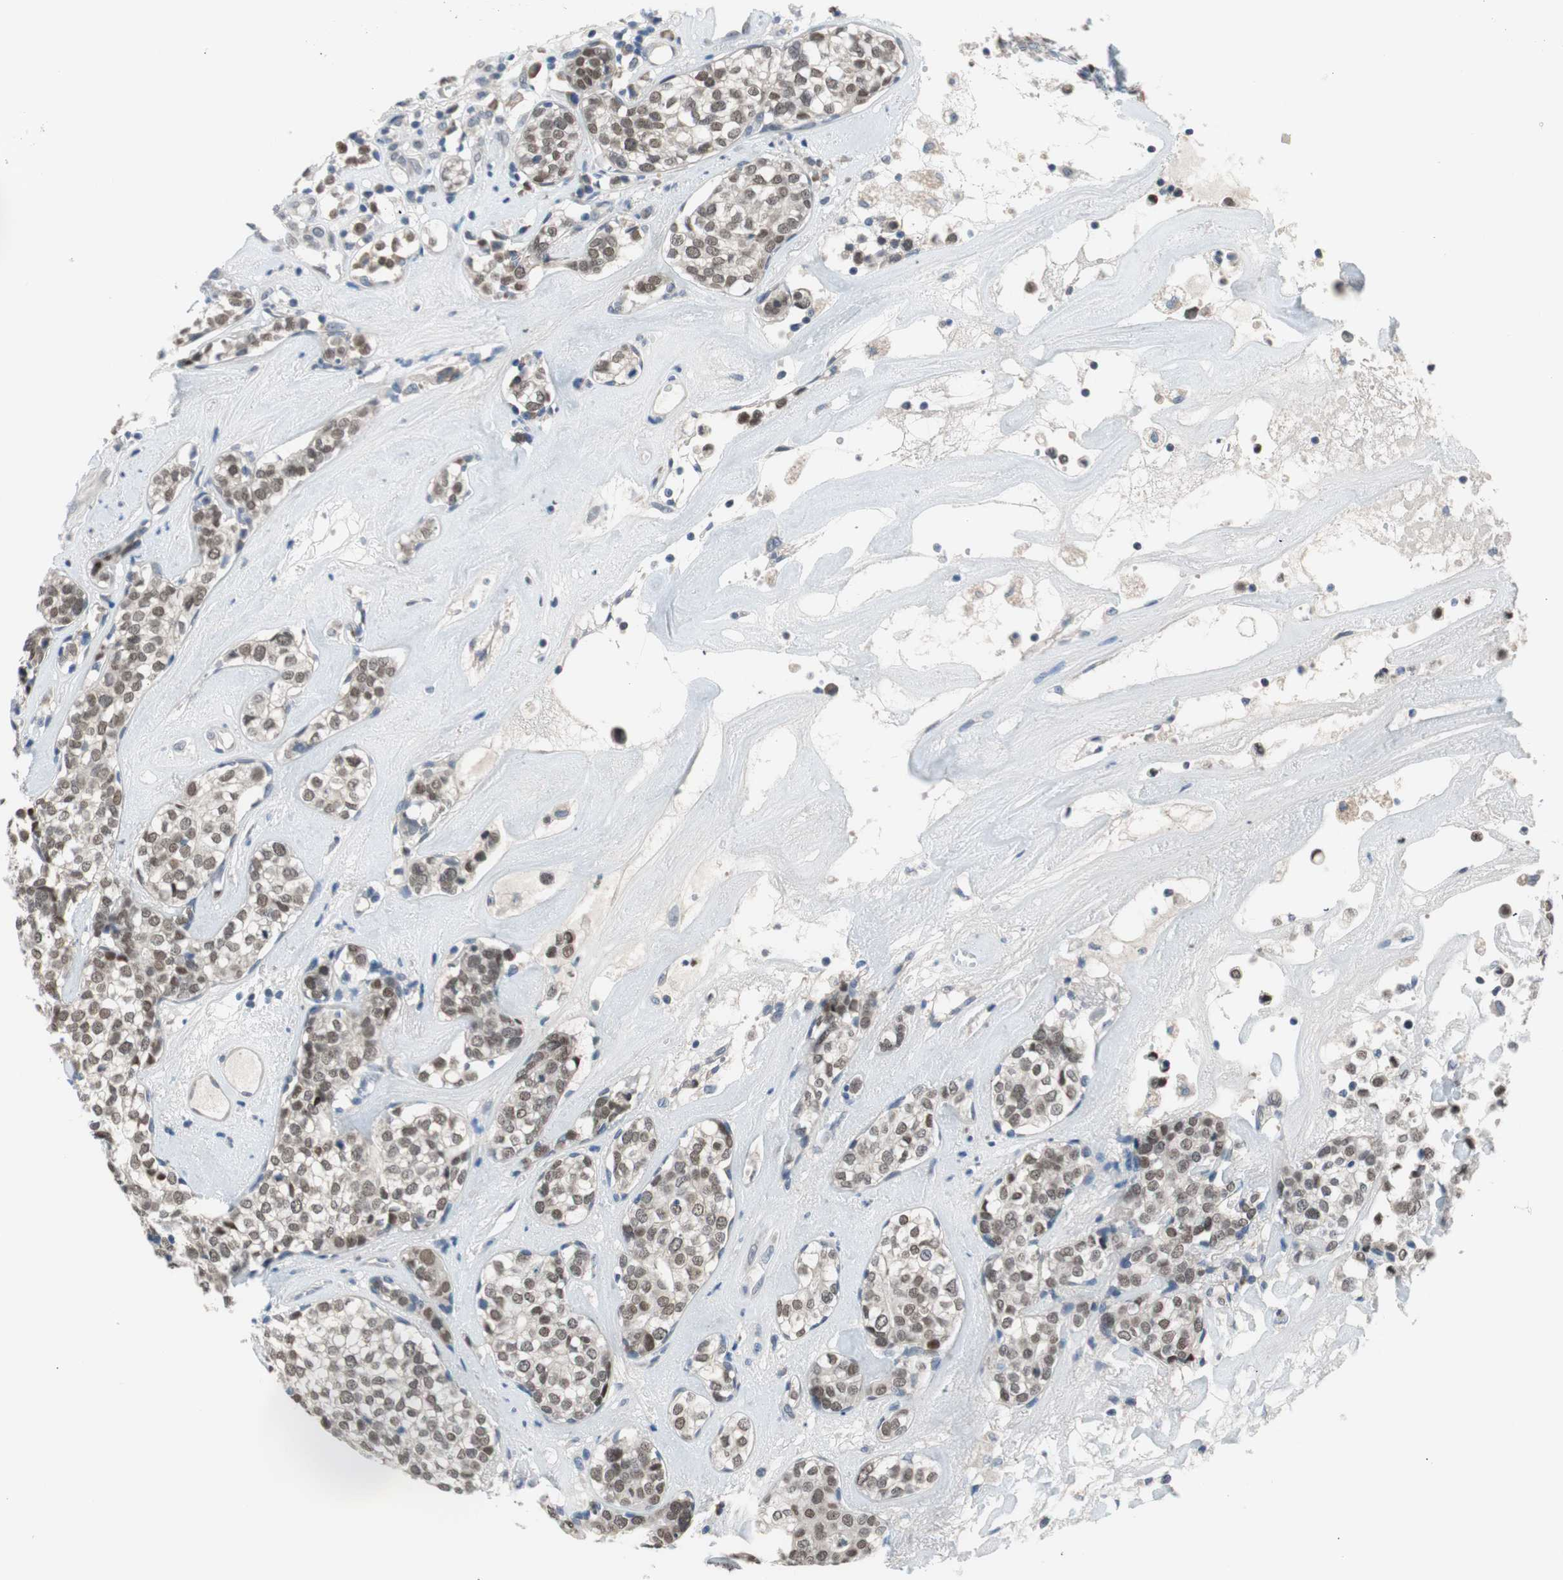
{"staining": {"intensity": "weak", "quantity": "25%-75%", "location": "nuclear"}, "tissue": "head and neck cancer", "cell_type": "Tumor cells", "image_type": "cancer", "snomed": [{"axis": "morphology", "description": "Adenocarcinoma, NOS"}, {"axis": "topography", "description": "Salivary gland"}, {"axis": "topography", "description": "Head-Neck"}], "caption": "Weak nuclear staining for a protein is present in about 25%-75% of tumor cells of head and neck cancer (adenocarcinoma) using immunohistochemistry.", "gene": "GRHL1", "patient": {"sex": "female", "age": 65}}